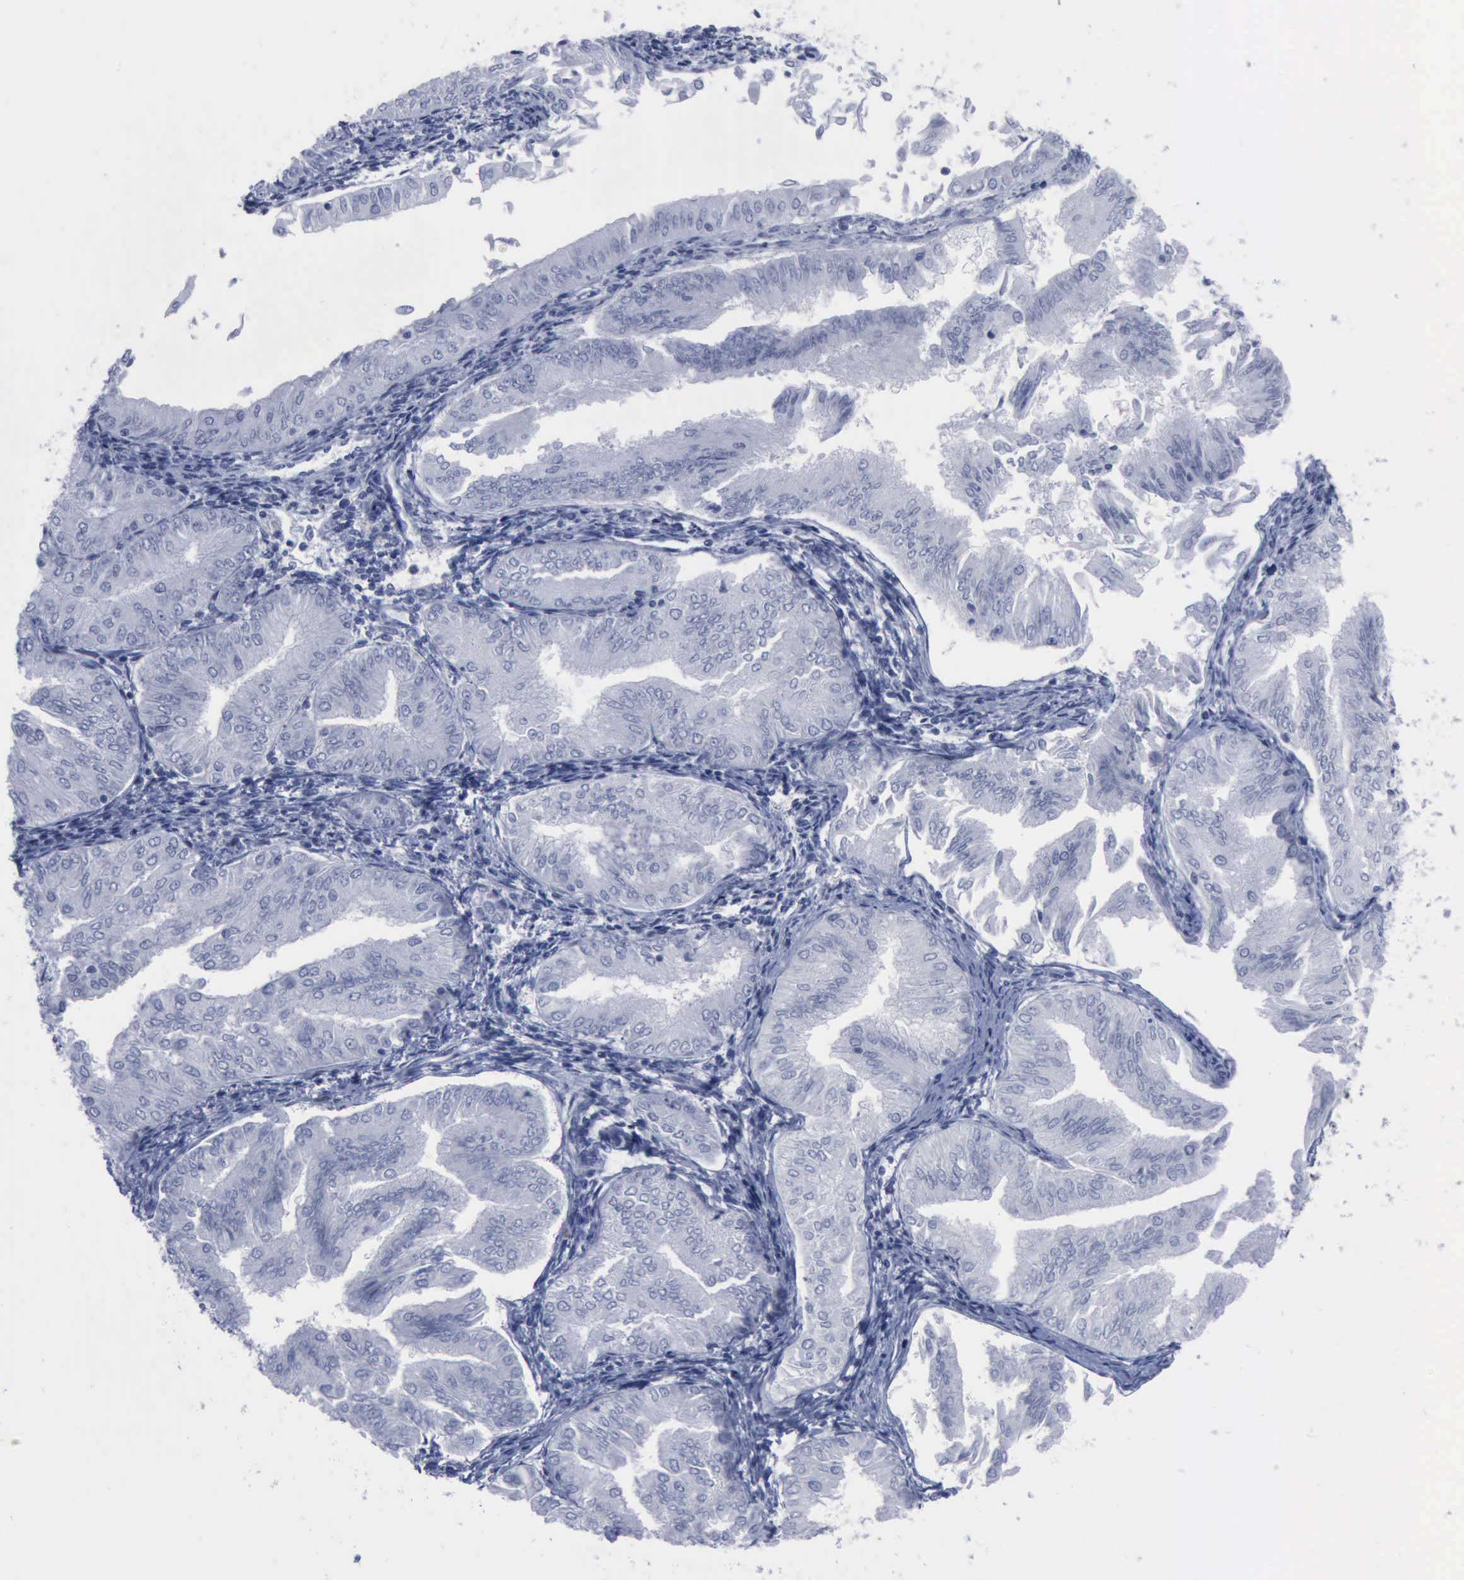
{"staining": {"intensity": "negative", "quantity": "none", "location": "none"}, "tissue": "endometrial cancer", "cell_type": "Tumor cells", "image_type": "cancer", "snomed": [{"axis": "morphology", "description": "Adenocarcinoma, NOS"}, {"axis": "topography", "description": "Endometrium"}], "caption": "The photomicrograph displays no significant staining in tumor cells of endometrial adenocarcinoma.", "gene": "CSTA", "patient": {"sex": "female", "age": 53}}